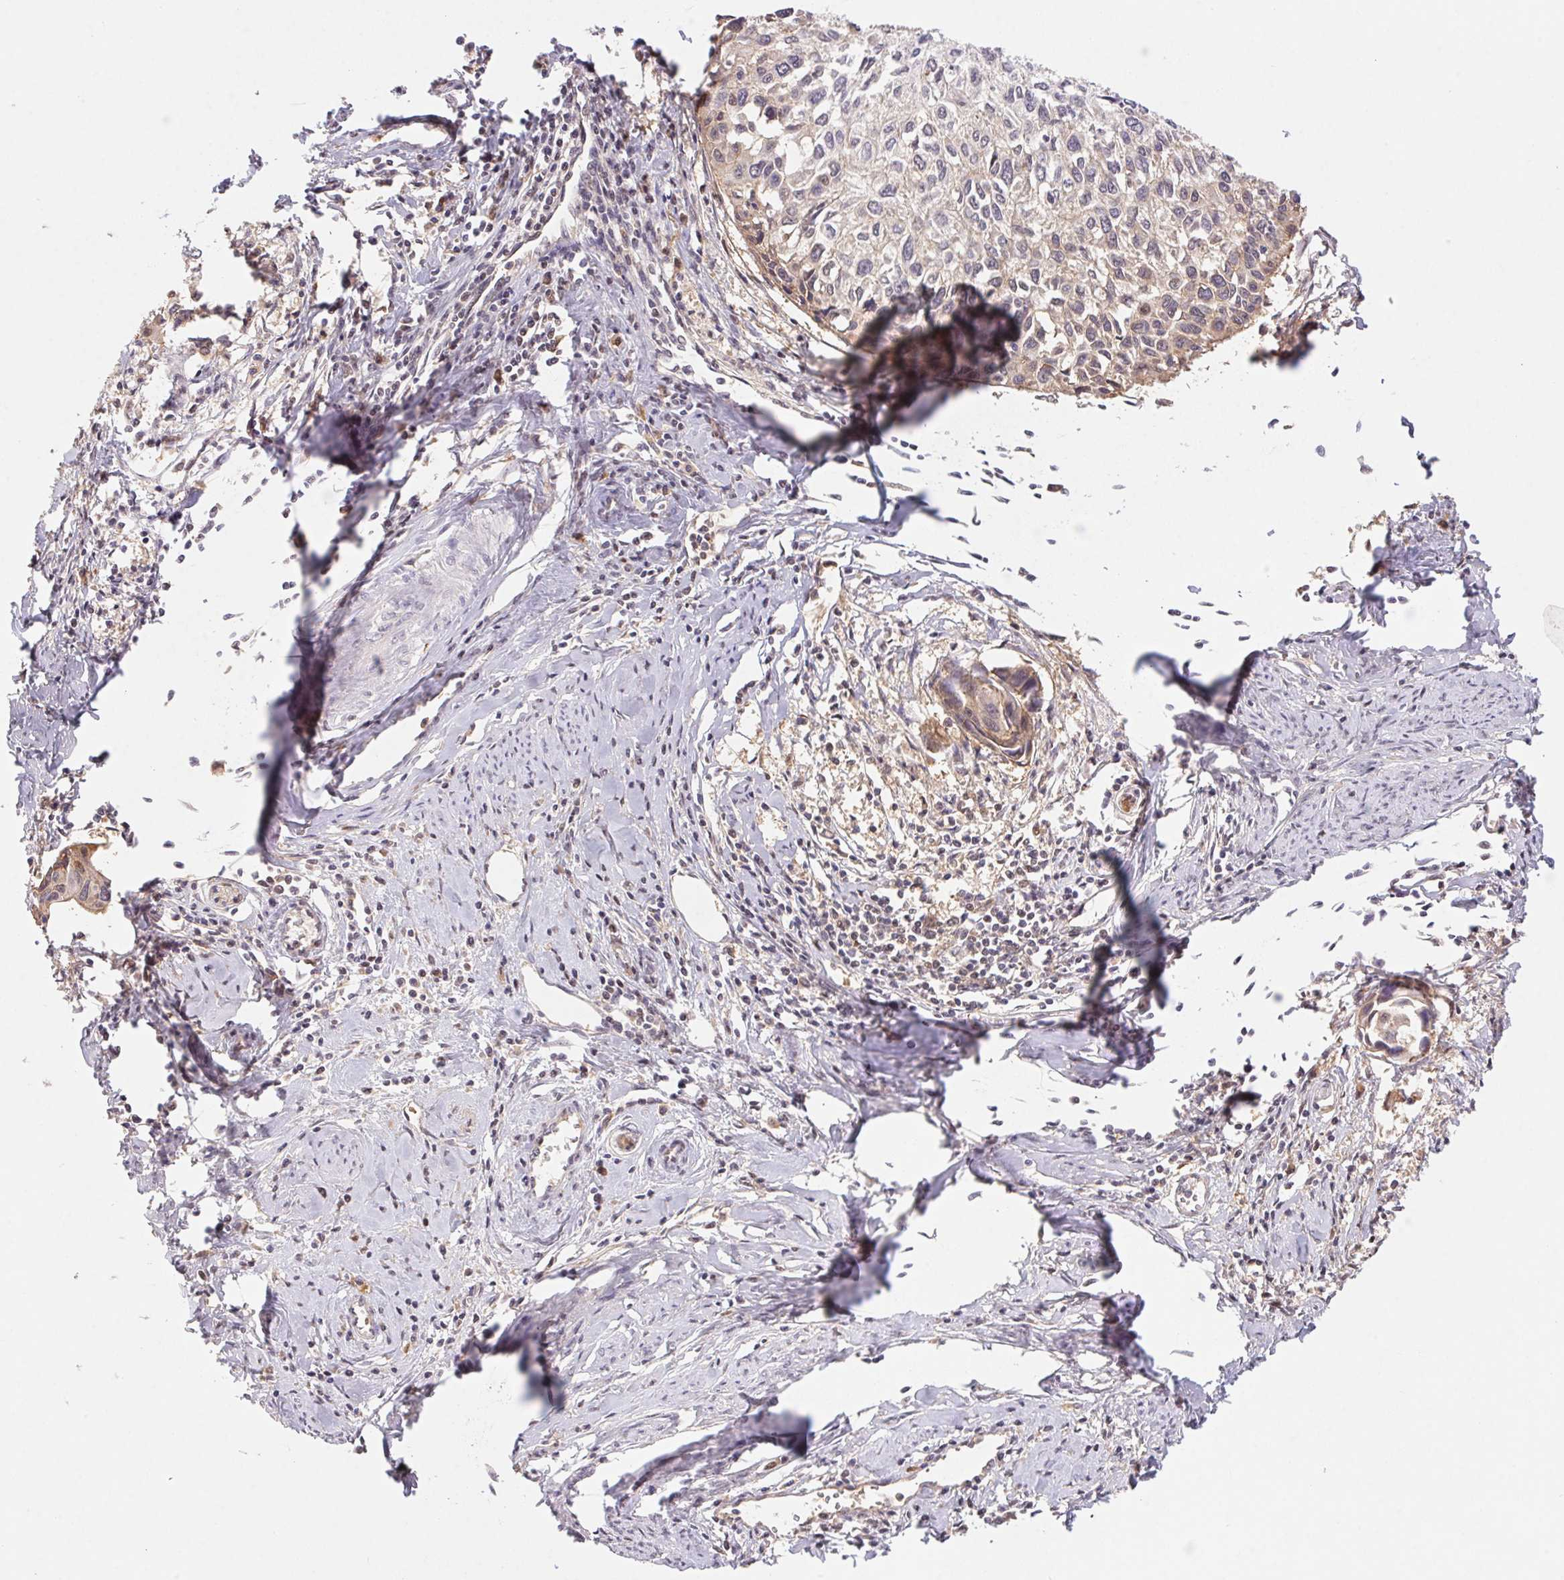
{"staining": {"intensity": "weak", "quantity": "25%-75%", "location": "cytoplasmic/membranous,nuclear"}, "tissue": "cervical cancer", "cell_type": "Tumor cells", "image_type": "cancer", "snomed": [{"axis": "morphology", "description": "Squamous cell carcinoma, NOS"}, {"axis": "topography", "description": "Cervix"}], "caption": "Immunohistochemistry photomicrograph of human cervical cancer stained for a protein (brown), which exhibits low levels of weak cytoplasmic/membranous and nuclear expression in approximately 25%-75% of tumor cells.", "gene": "SLC52A2", "patient": {"sex": "female", "age": 50}}